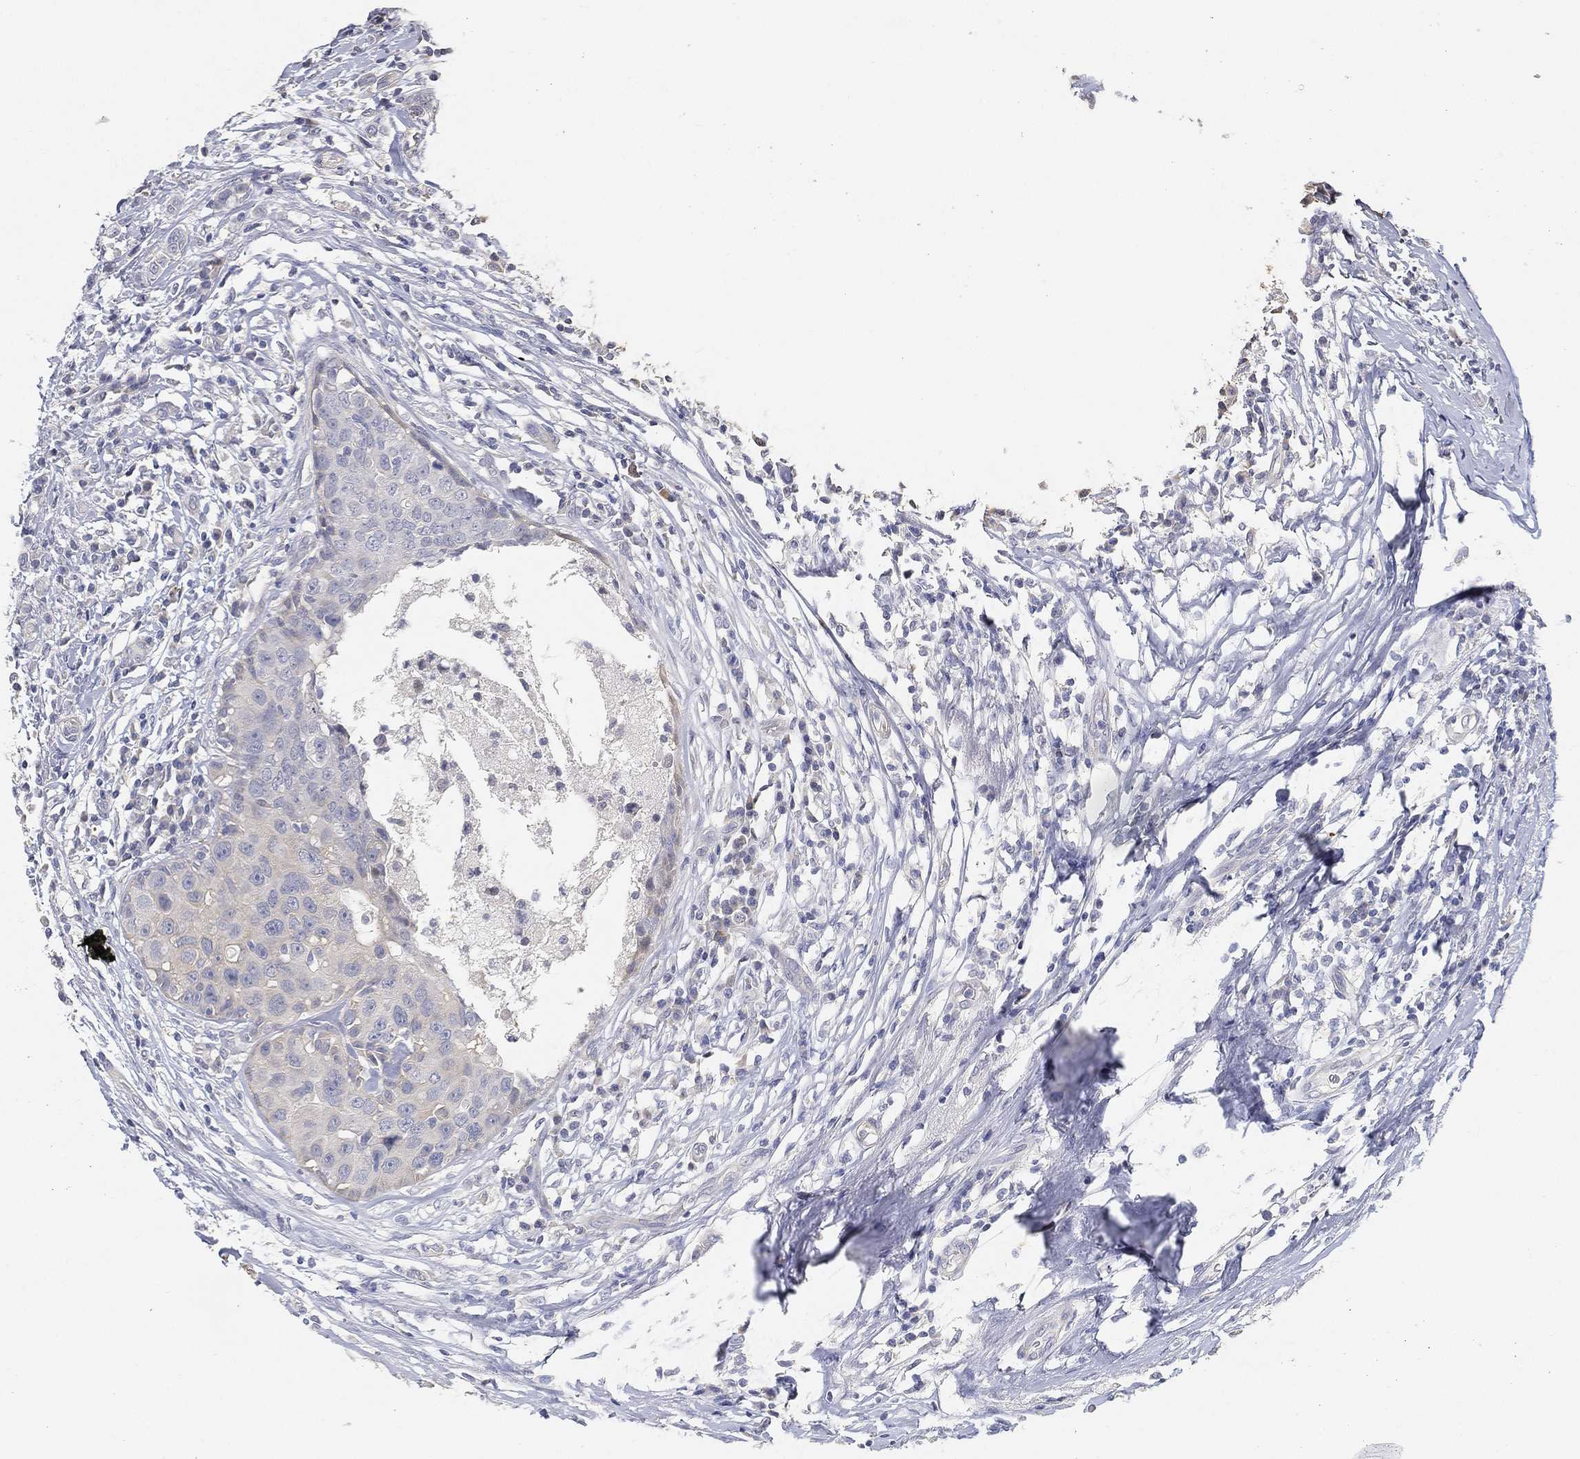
{"staining": {"intensity": "negative", "quantity": "none", "location": "none"}, "tissue": "breast cancer", "cell_type": "Tumor cells", "image_type": "cancer", "snomed": [{"axis": "morphology", "description": "Duct carcinoma"}, {"axis": "topography", "description": "Breast"}], "caption": "DAB immunohistochemical staining of human breast cancer exhibits no significant staining in tumor cells.", "gene": "GPR61", "patient": {"sex": "female", "age": 27}}